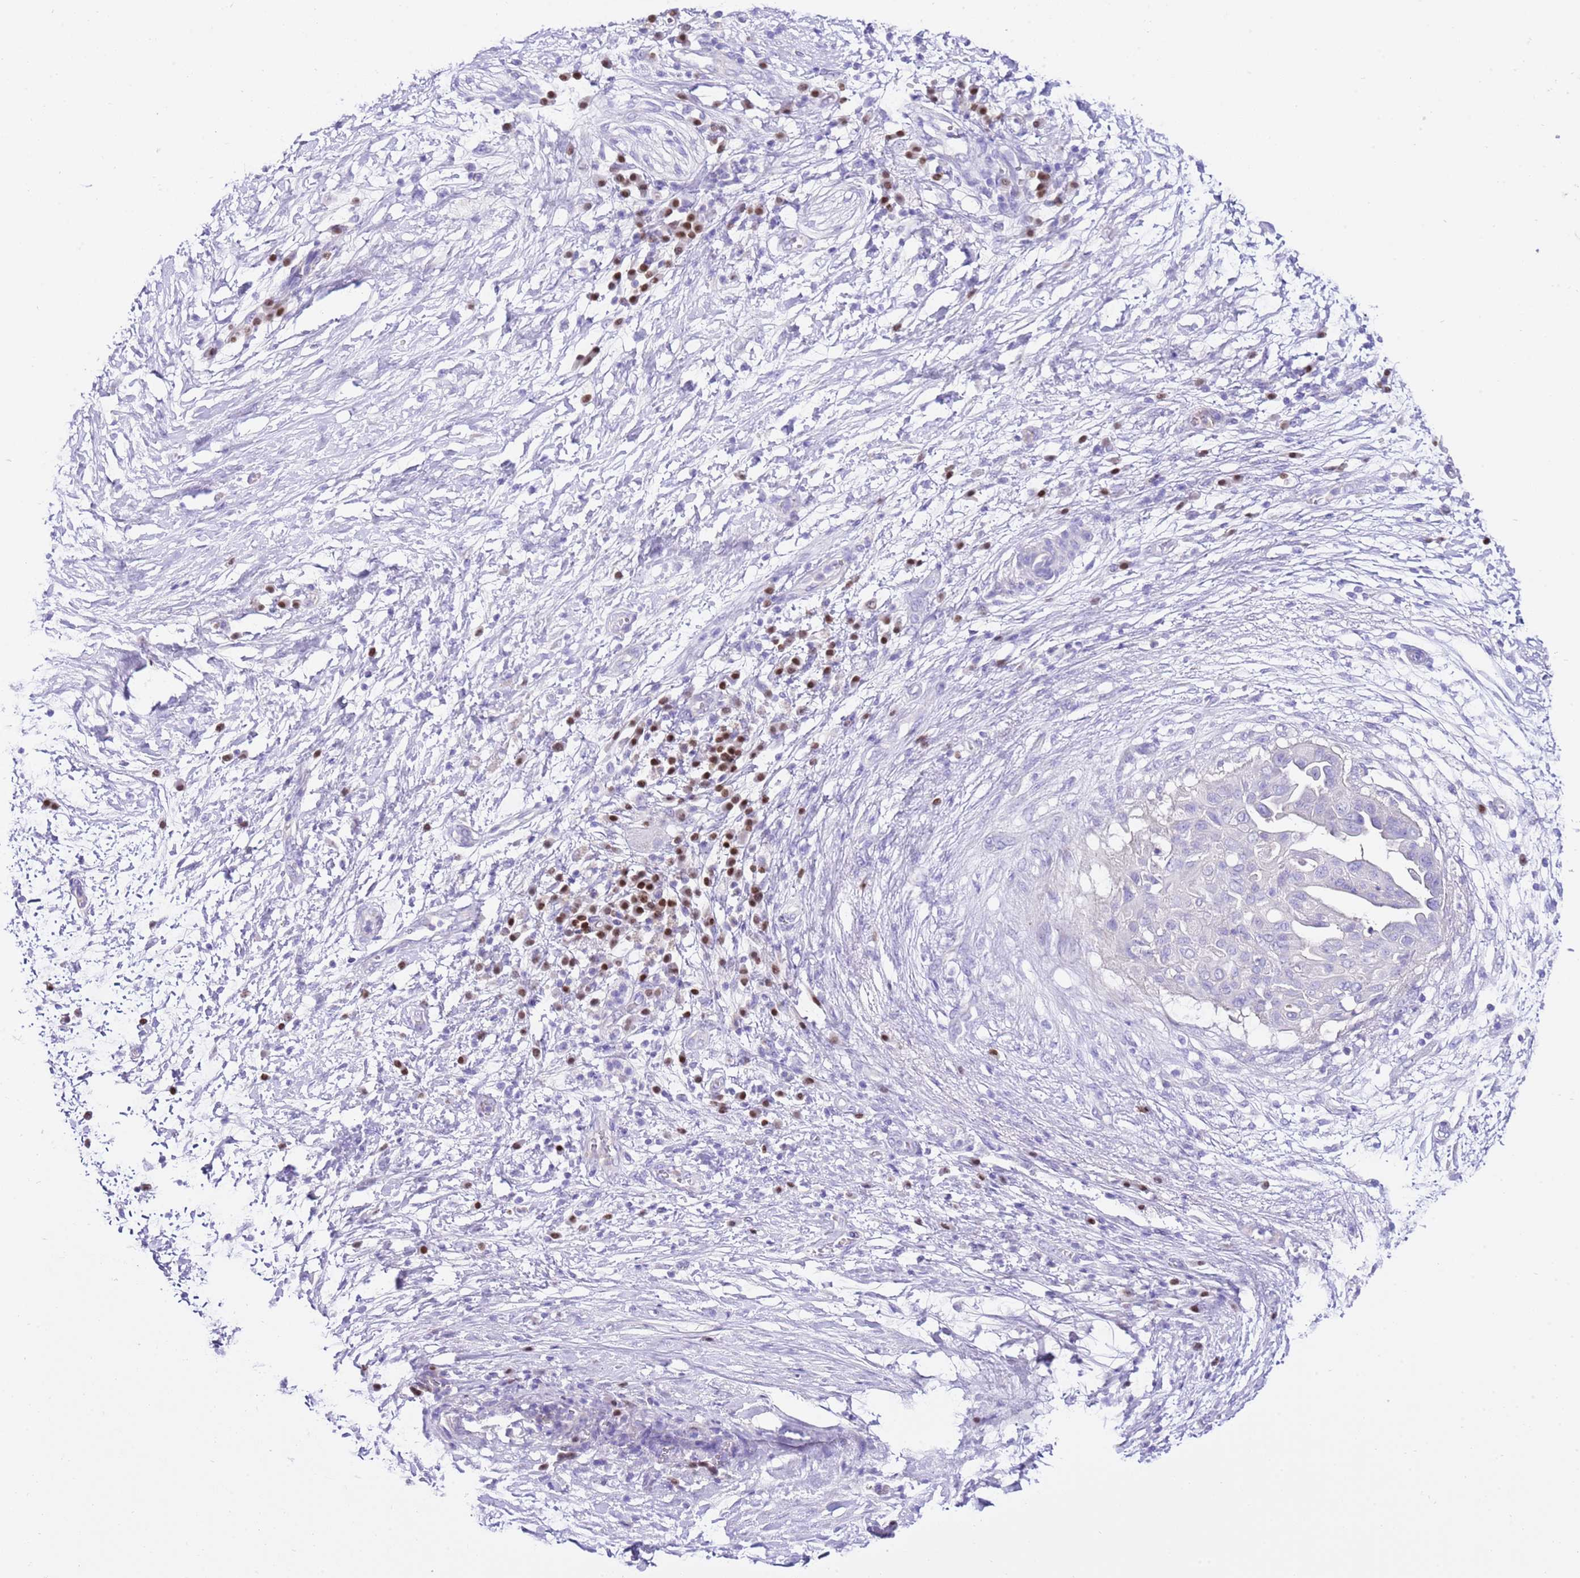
{"staining": {"intensity": "negative", "quantity": "none", "location": "none"}, "tissue": "pancreatic cancer", "cell_type": "Tumor cells", "image_type": "cancer", "snomed": [{"axis": "morphology", "description": "Adenocarcinoma, NOS"}, {"axis": "topography", "description": "Pancreas"}], "caption": "IHC photomicrograph of human pancreatic cancer stained for a protein (brown), which demonstrates no positivity in tumor cells.", "gene": "BHLHA15", "patient": {"sex": "male", "age": 68}}